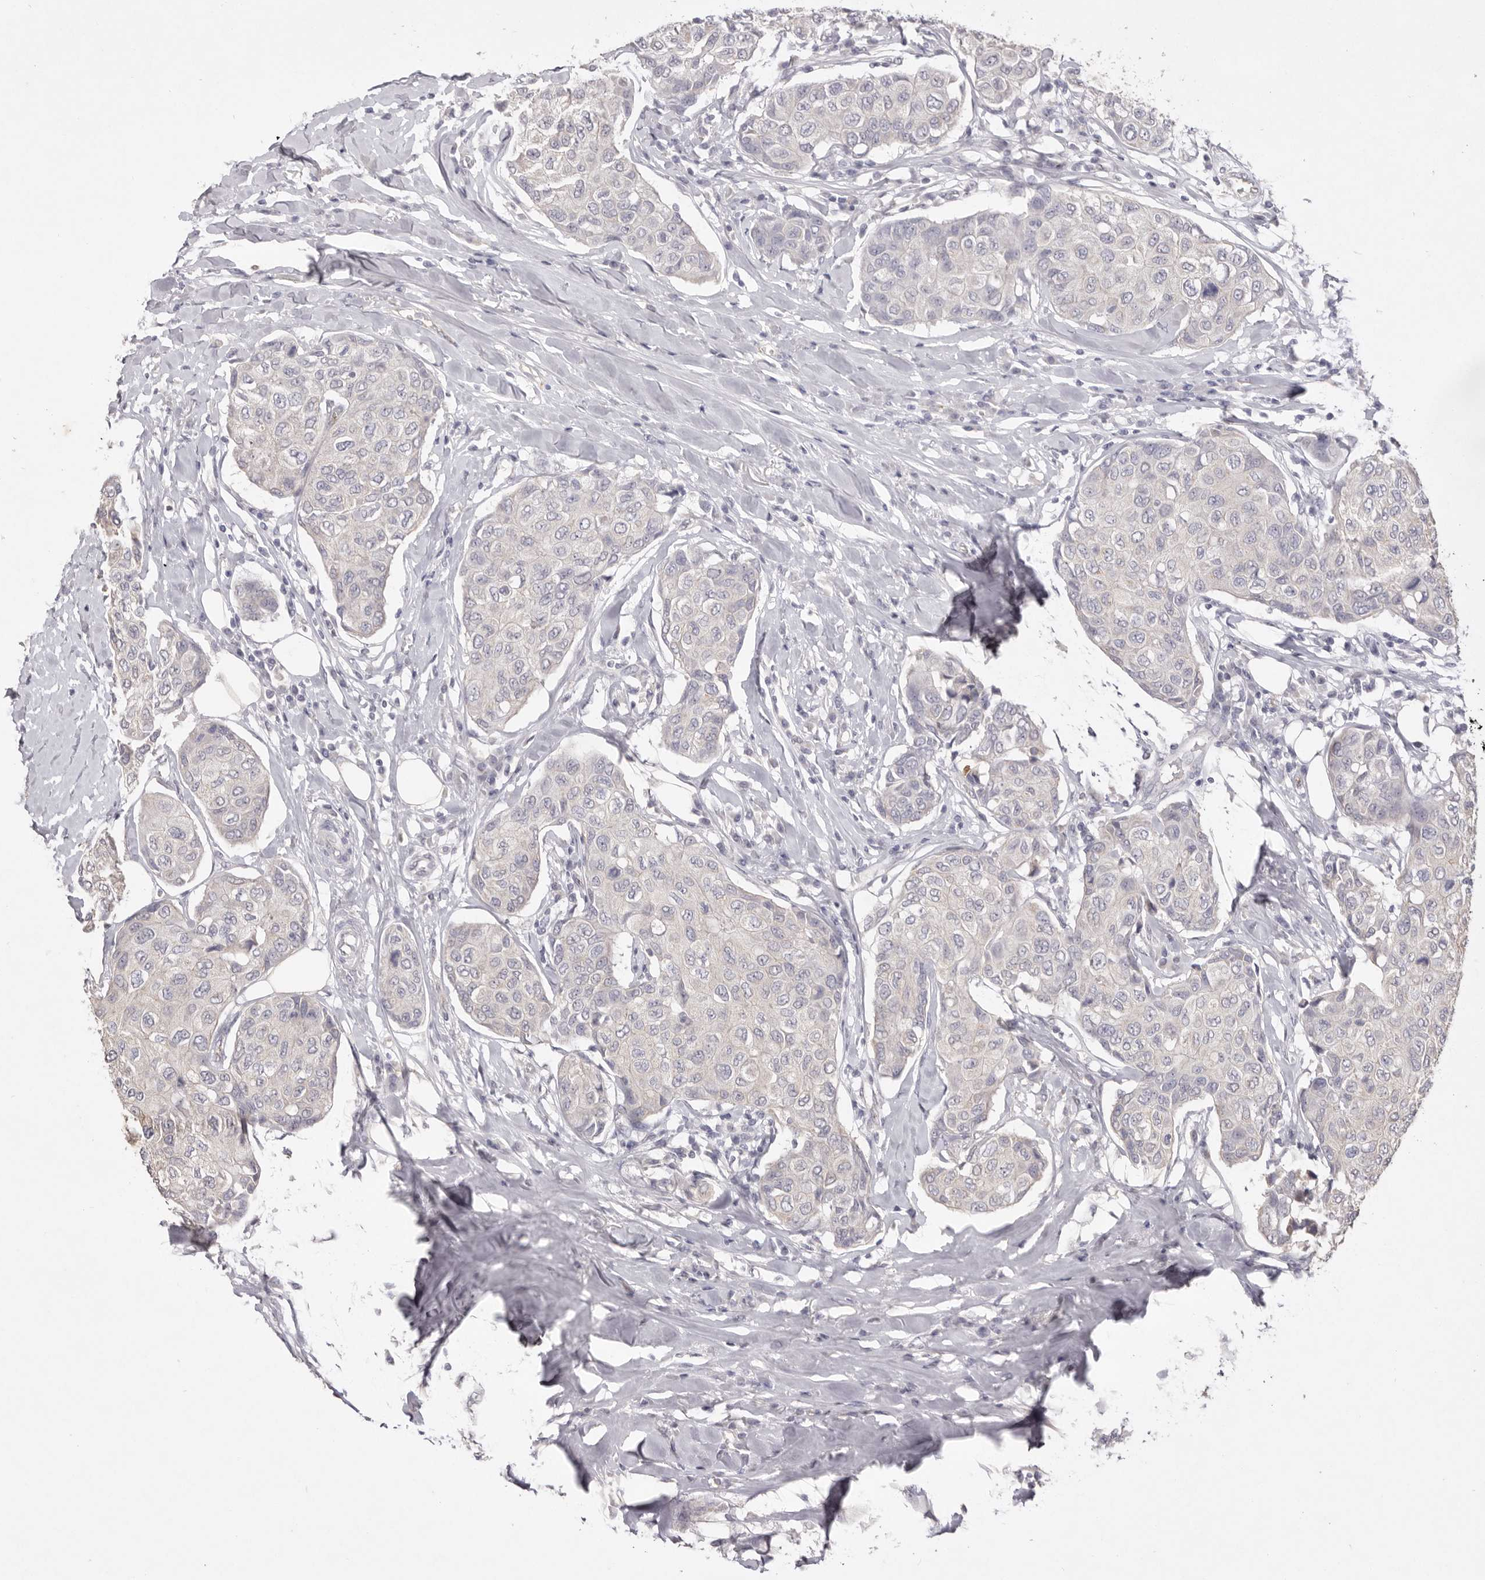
{"staining": {"intensity": "negative", "quantity": "none", "location": "none"}, "tissue": "breast cancer", "cell_type": "Tumor cells", "image_type": "cancer", "snomed": [{"axis": "morphology", "description": "Duct carcinoma"}, {"axis": "topography", "description": "Breast"}], "caption": "DAB immunohistochemical staining of human breast cancer shows no significant positivity in tumor cells. (DAB immunohistochemistry (IHC), high magnification).", "gene": "ZYG11B", "patient": {"sex": "female", "age": 80}}